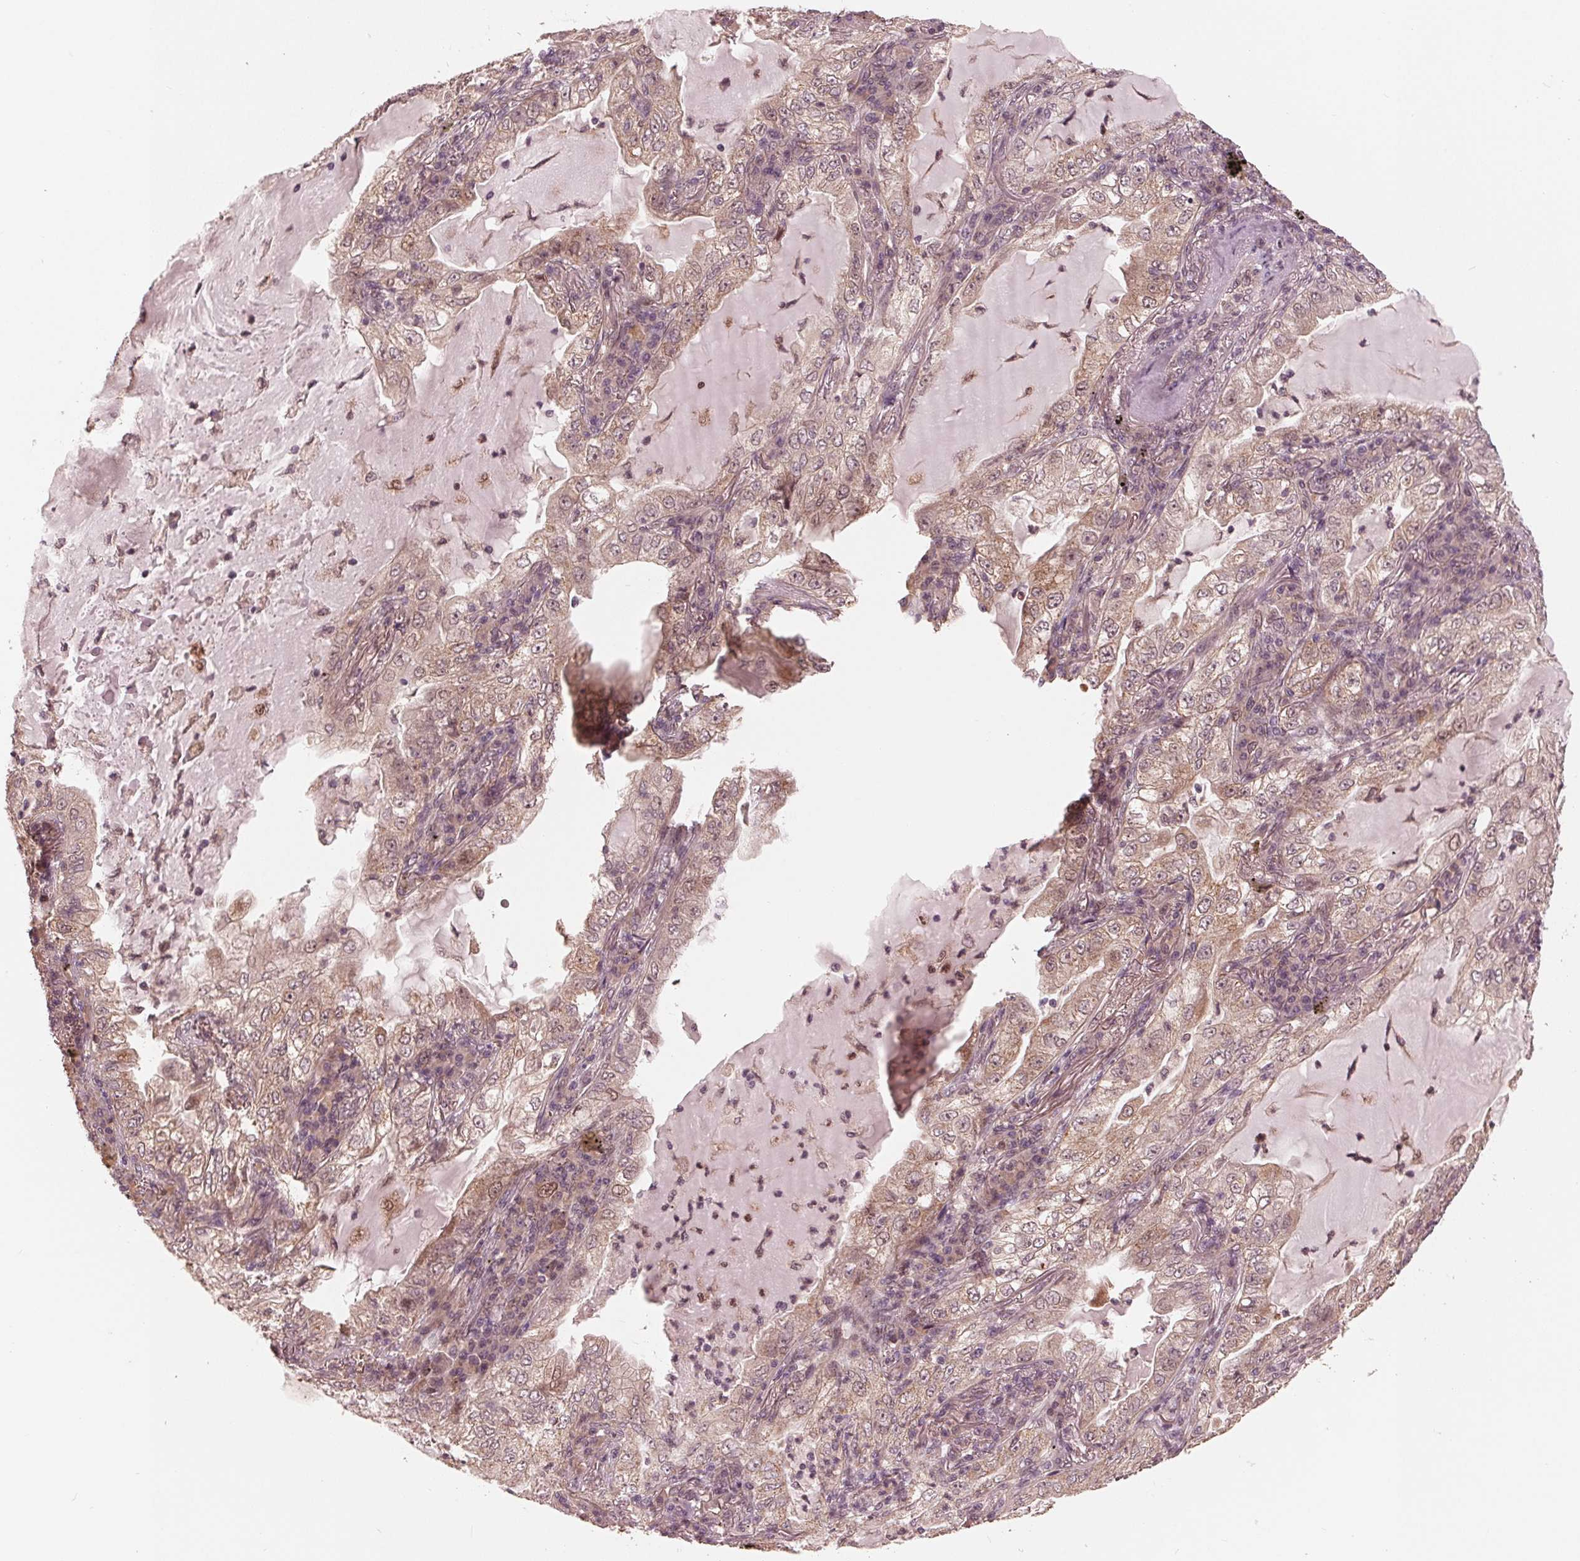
{"staining": {"intensity": "weak", "quantity": ">75%", "location": "cytoplasmic/membranous,nuclear"}, "tissue": "lung cancer", "cell_type": "Tumor cells", "image_type": "cancer", "snomed": [{"axis": "morphology", "description": "Adenocarcinoma, NOS"}, {"axis": "topography", "description": "Lung"}], "caption": "Tumor cells reveal low levels of weak cytoplasmic/membranous and nuclear positivity in approximately >75% of cells in human lung adenocarcinoma.", "gene": "ZNF471", "patient": {"sex": "female", "age": 73}}